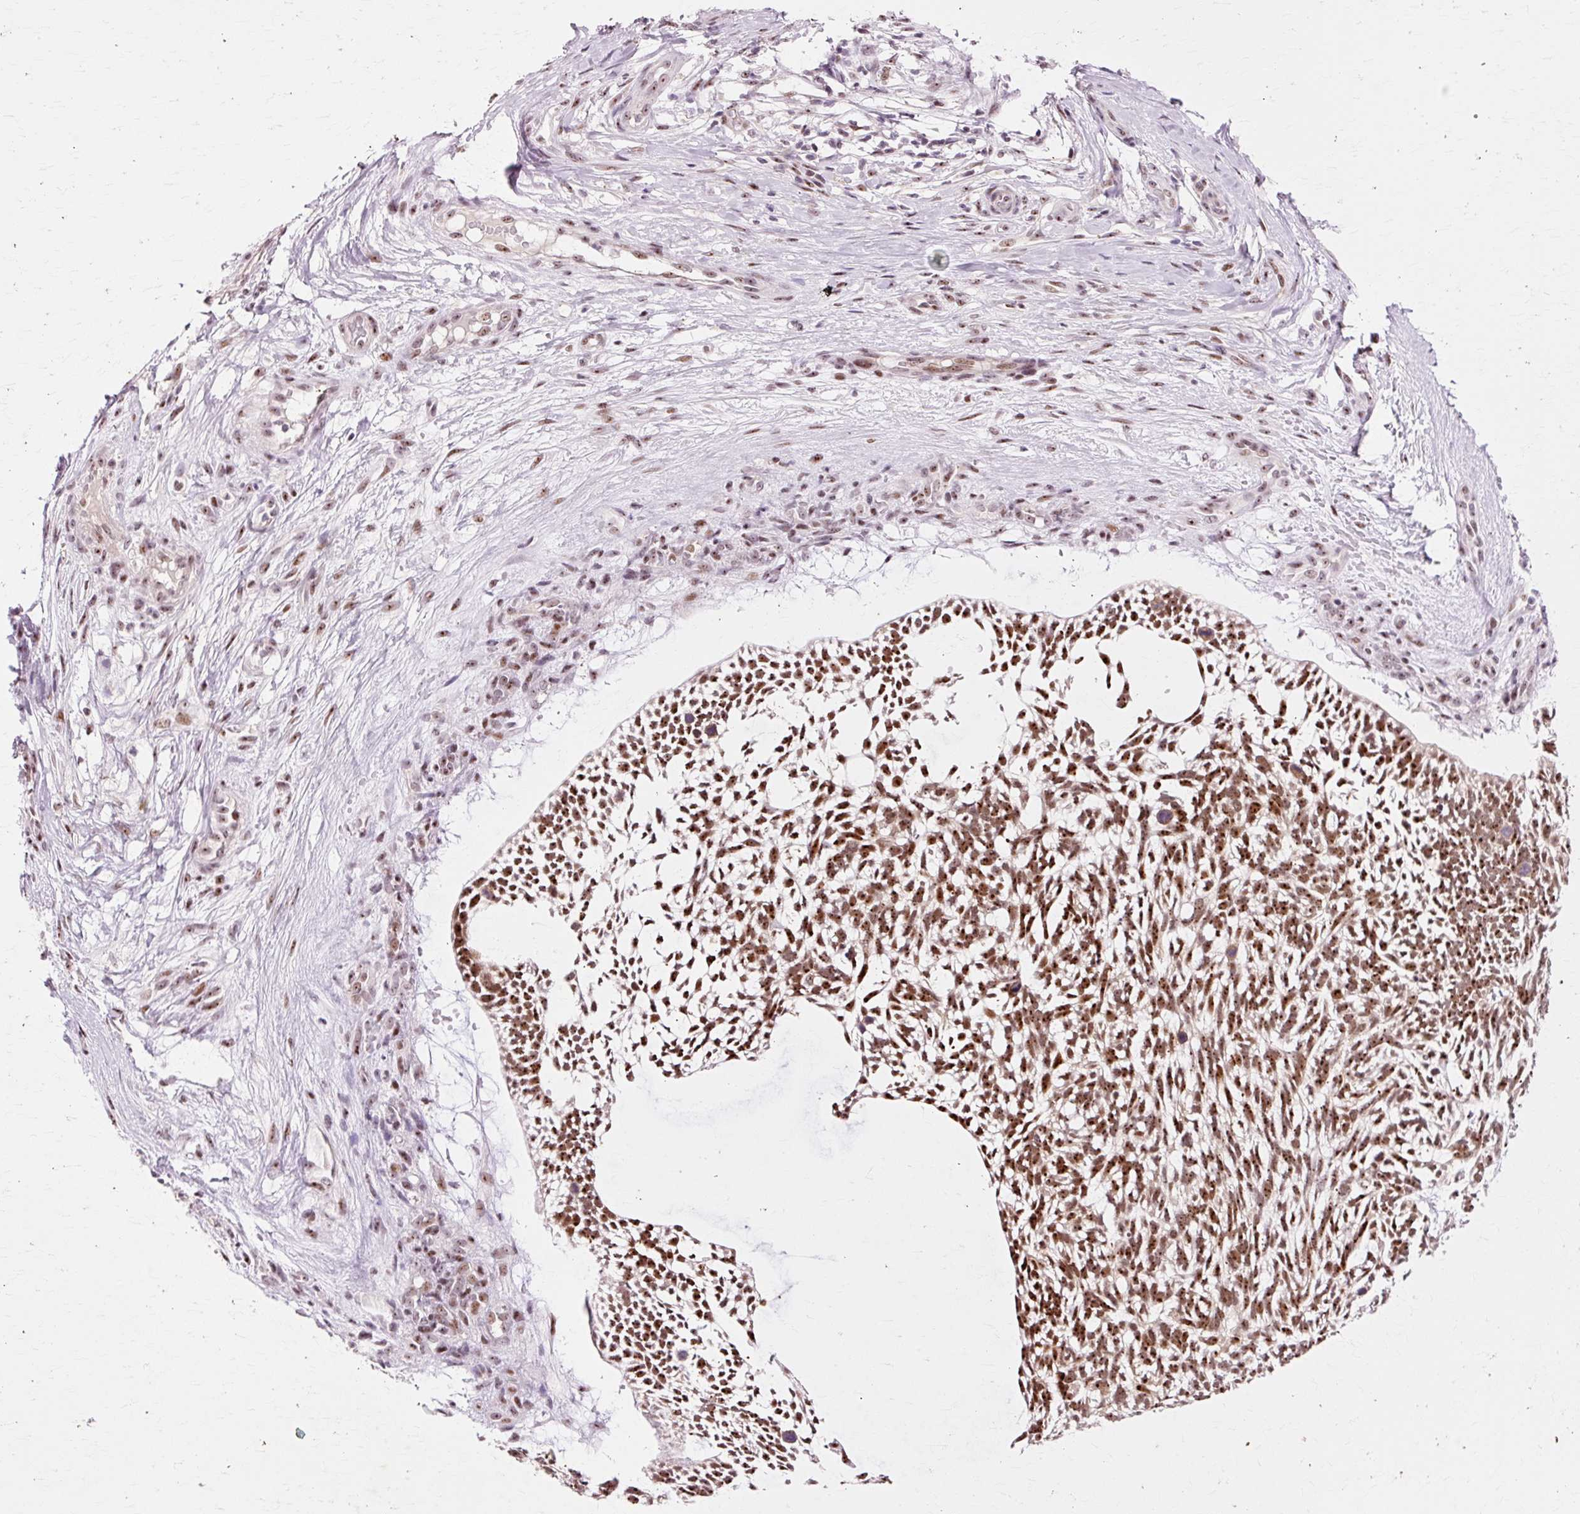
{"staining": {"intensity": "strong", "quantity": ">75%", "location": "nuclear"}, "tissue": "skin cancer", "cell_type": "Tumor cells", "image_type": "cancer", "snomed": [{"axis": "morphology", "description": "Basal cell carcinoma"}, {"axis": "topography", "description": "Skin"}], "caption": "Skin cancer (basal cell carcinoma) was stained to show a protein in brown. There is high levels of strong nuclear staining in approximately >75% of tumor cells.", "gene": "MACROD2", "patient": {"sex": "male", "age": 88}}